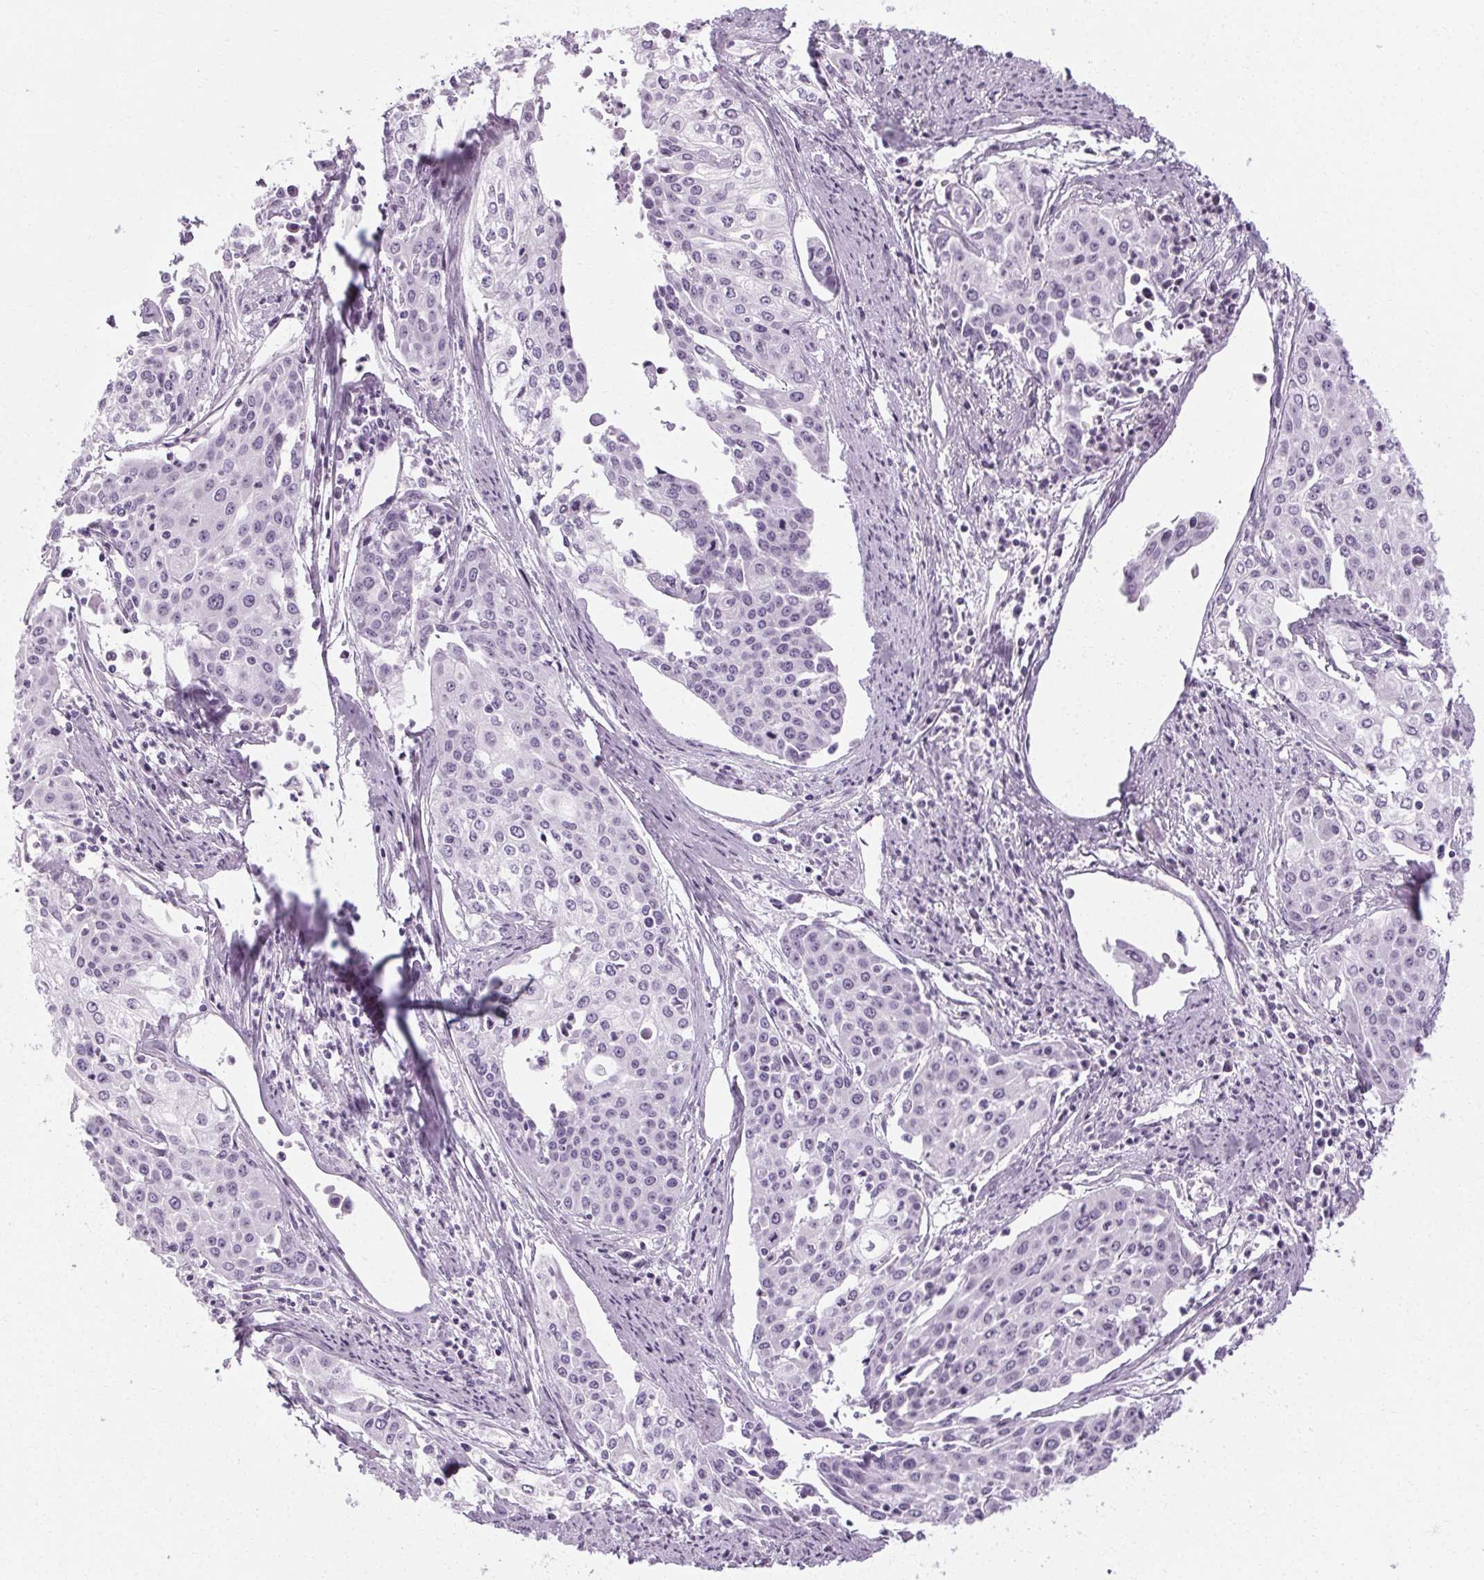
{"staining": {"intensity": "negative", "quantity": "none", "location": "none"}, "tissue": "cervical cancer", "cell_type": "Tumor cells", "image_type": "cancer", "snomed": [{"axis": "morphology", "description": "Squamous cell carcinoma, NOS"}, {"axis": "topography", "description": "Cervix"}], "caption": "High magnification brightfield microscopy of squamous cell carcinoma (cervical) stained with DAB (brown) and counterstained with hematoxylin (blue): tumor cells show no significant expression.", "gene": "POMC", "patient": {"sex": "female", "age": 39}}